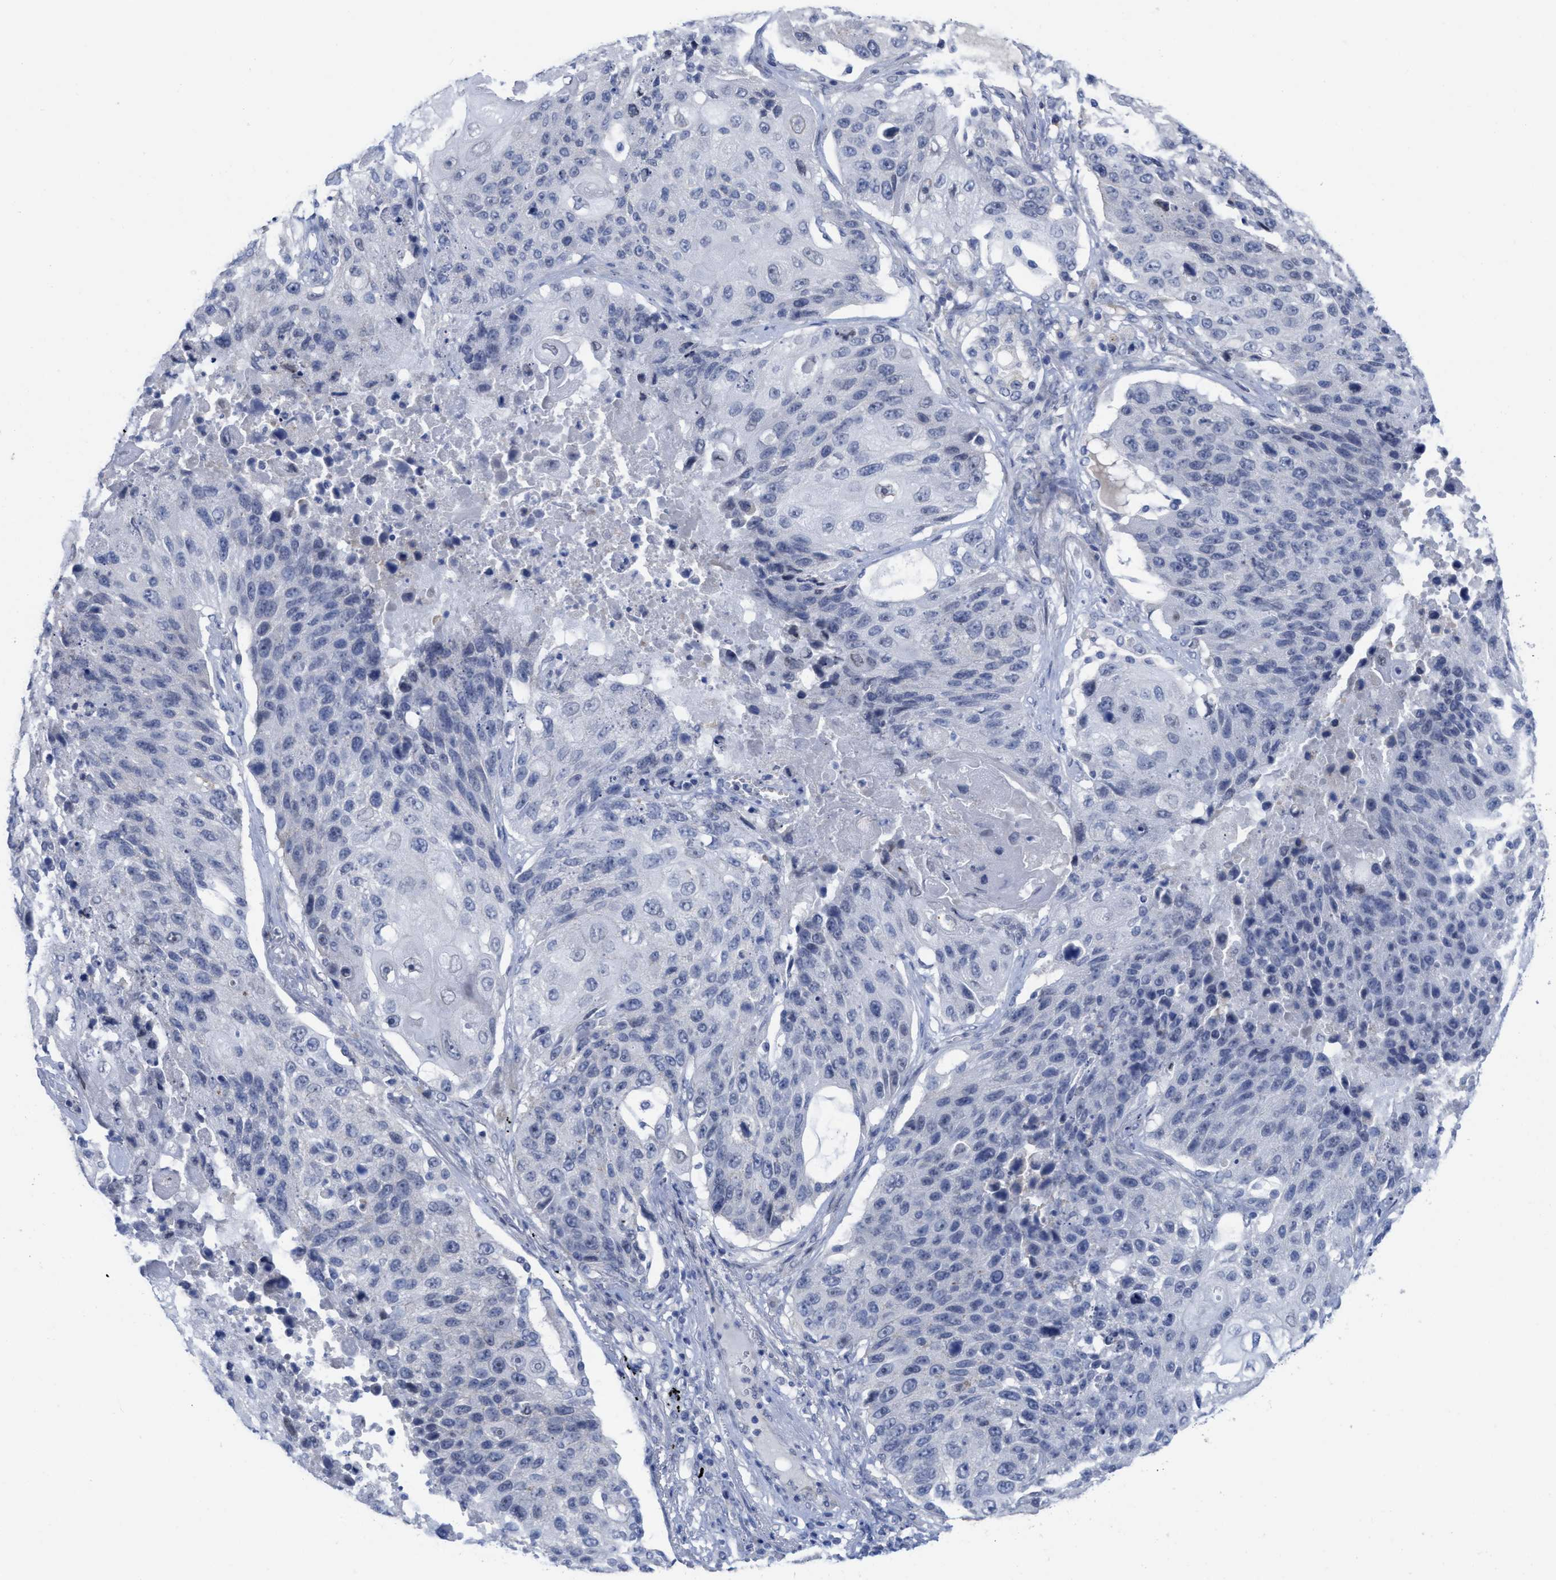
{"staining": {"intensity": "negative", "quantity": "none", "location": "none"}, "tissue": "lung cancer", "cell_type": "Tumor cells", "image_type": "cancer", "snomed": [{"axis": "morphology", "description": "Squamous cell carcinoma, NOS"}, {"axis": "topography", "description": "Lung"}], "caption": "The immunohistochemistry micrograph has no significant expression in tumor cells of lung cancer (squamous cell carcinoma) tissue. (DAB immunohistochemistry (IHC) with hematoxylin counter stain).", "gene": "ACKR1", "patient": {"sex": "male", "age": 61}}